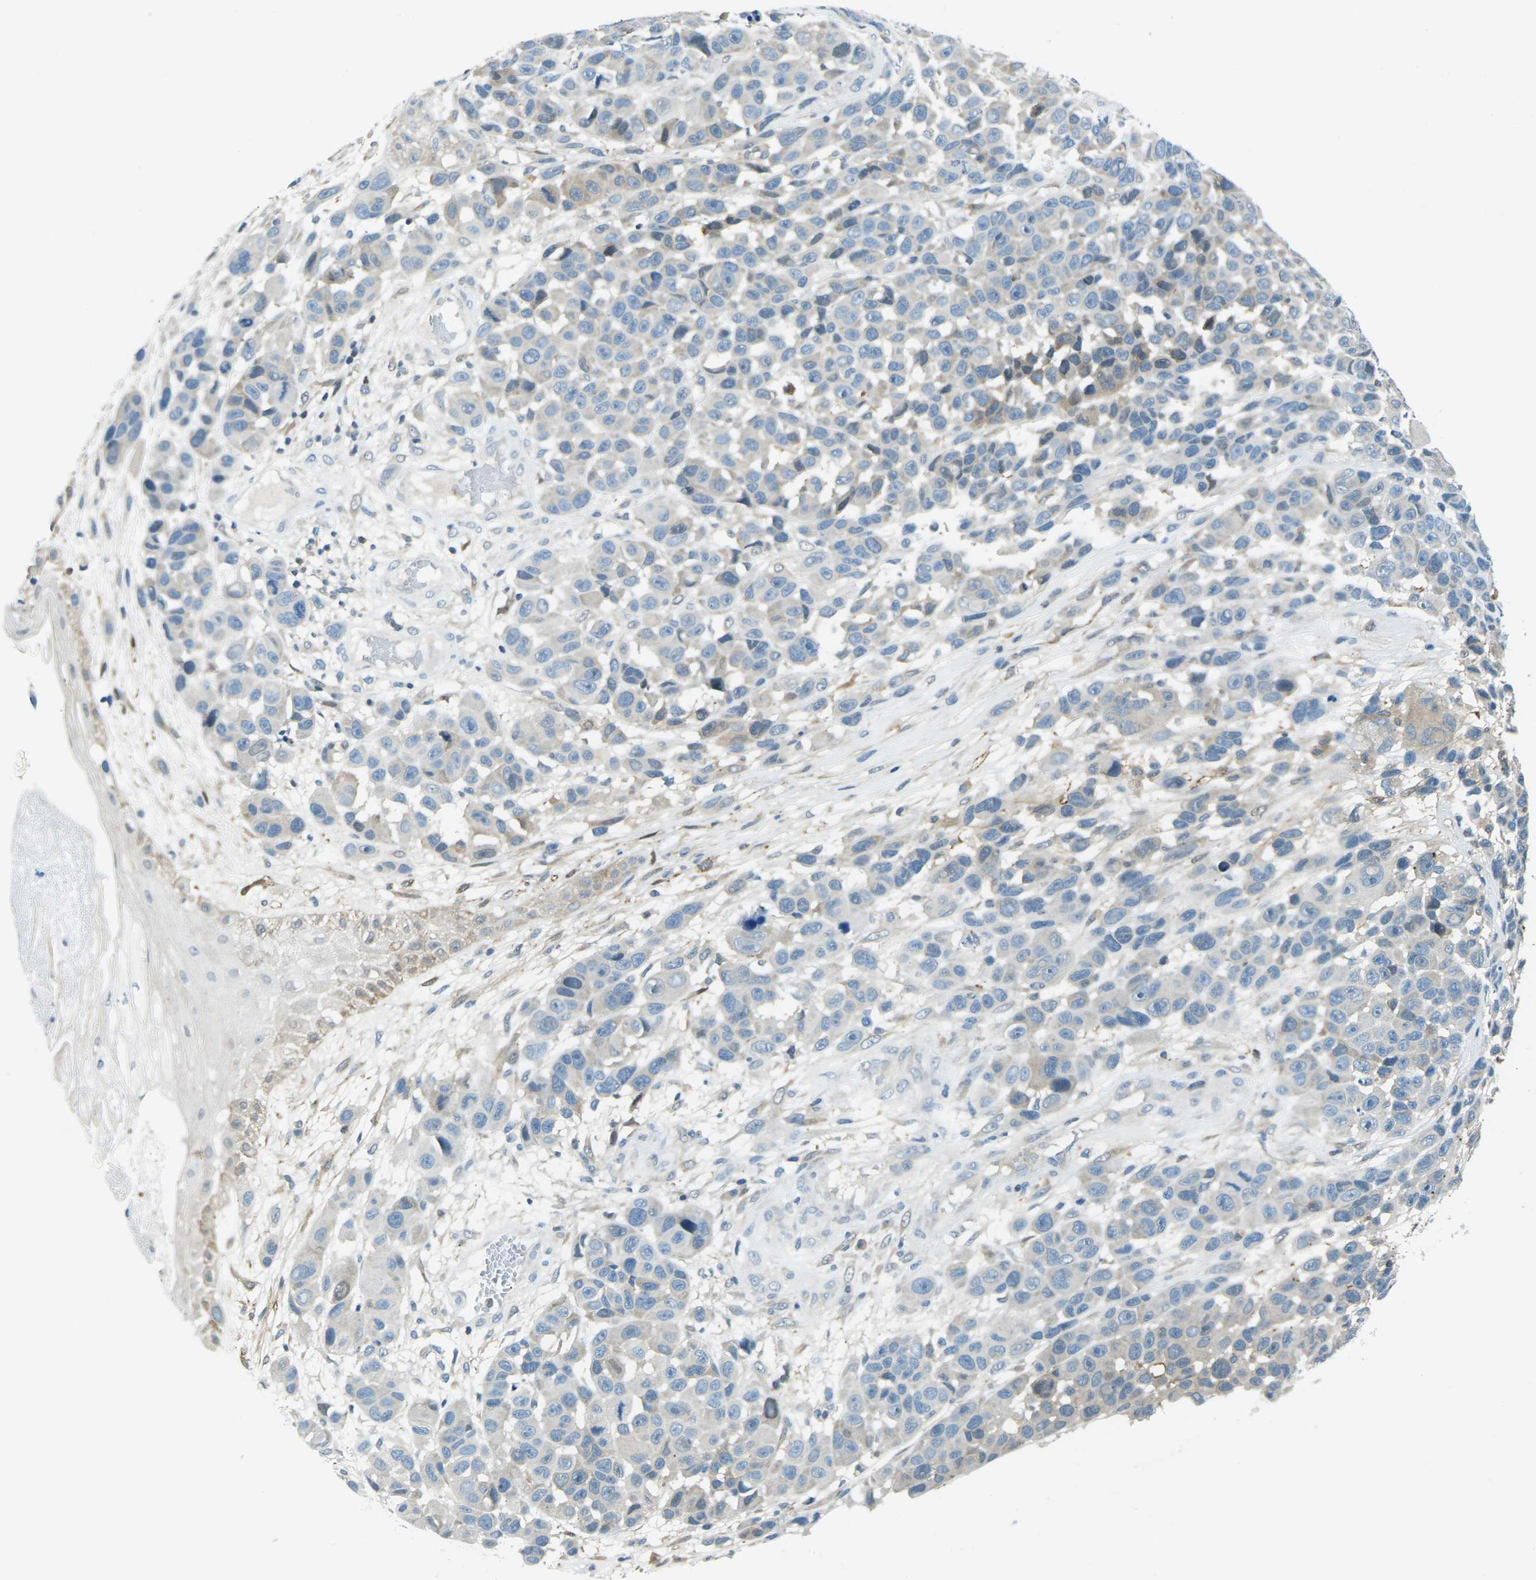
{"staining": {"intensity": "weak", "quantity": "<25%", "location": "cytoplasmic/membranous"}, "tissue": "melanoma", "cell_type": "Tumor cells", "image_type": "cancer", "snomed": [{"axis": "morphology", "description": "Malignant melanoma, NOS"}, {"axis": "topography", "description": "Skin"}], "caption": "The photomicrograph demonstrates no staining of tumor cells in malignant melanoma.", "gene": "NANOS2", "patient": {"sex": "male", "age": 53}}